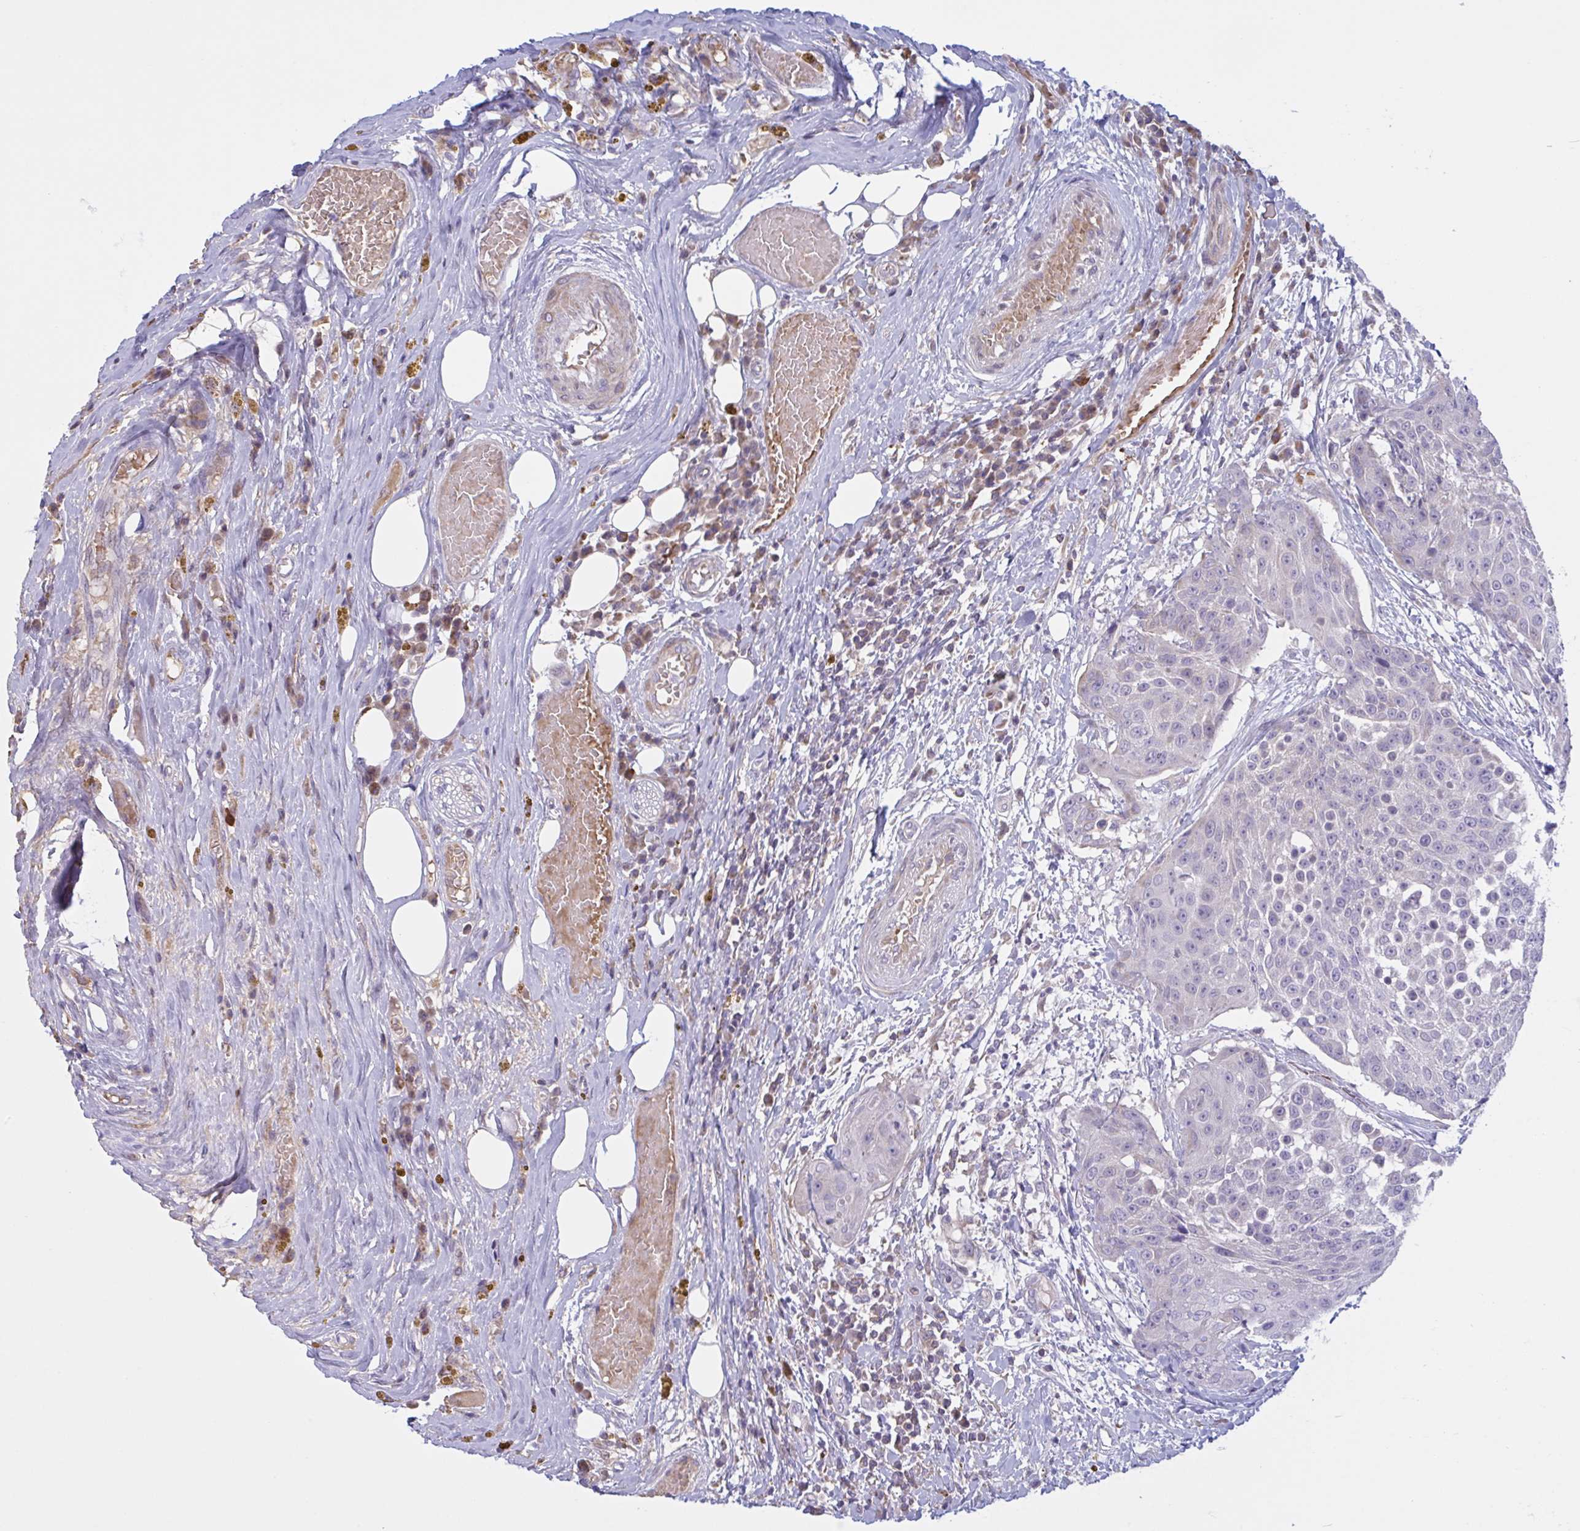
{"staining": {"intensity": "negative", "quantity": "none", "location": "none"}, "tissue": "urothelial cancer", "cell_type": "Tumor cells", "image_type": "cancer", "snomed": [{"axis": "morphology", "description": "Urothelial carcinoma, High grade"}, {"axis": "topography", "description": "Urinary bladder"}], "caption": "Tumor cells show no significant expression in urothelial cancer. Brightfield microscopy of immunohistochemistry (IHC) stained with DAB (3,3'-diaminobenzidine) (brown) and hematoxylin (blue), captured at high magnification.", "gene": "VWC2", "patient": {"sex": "female", "age": 63}}